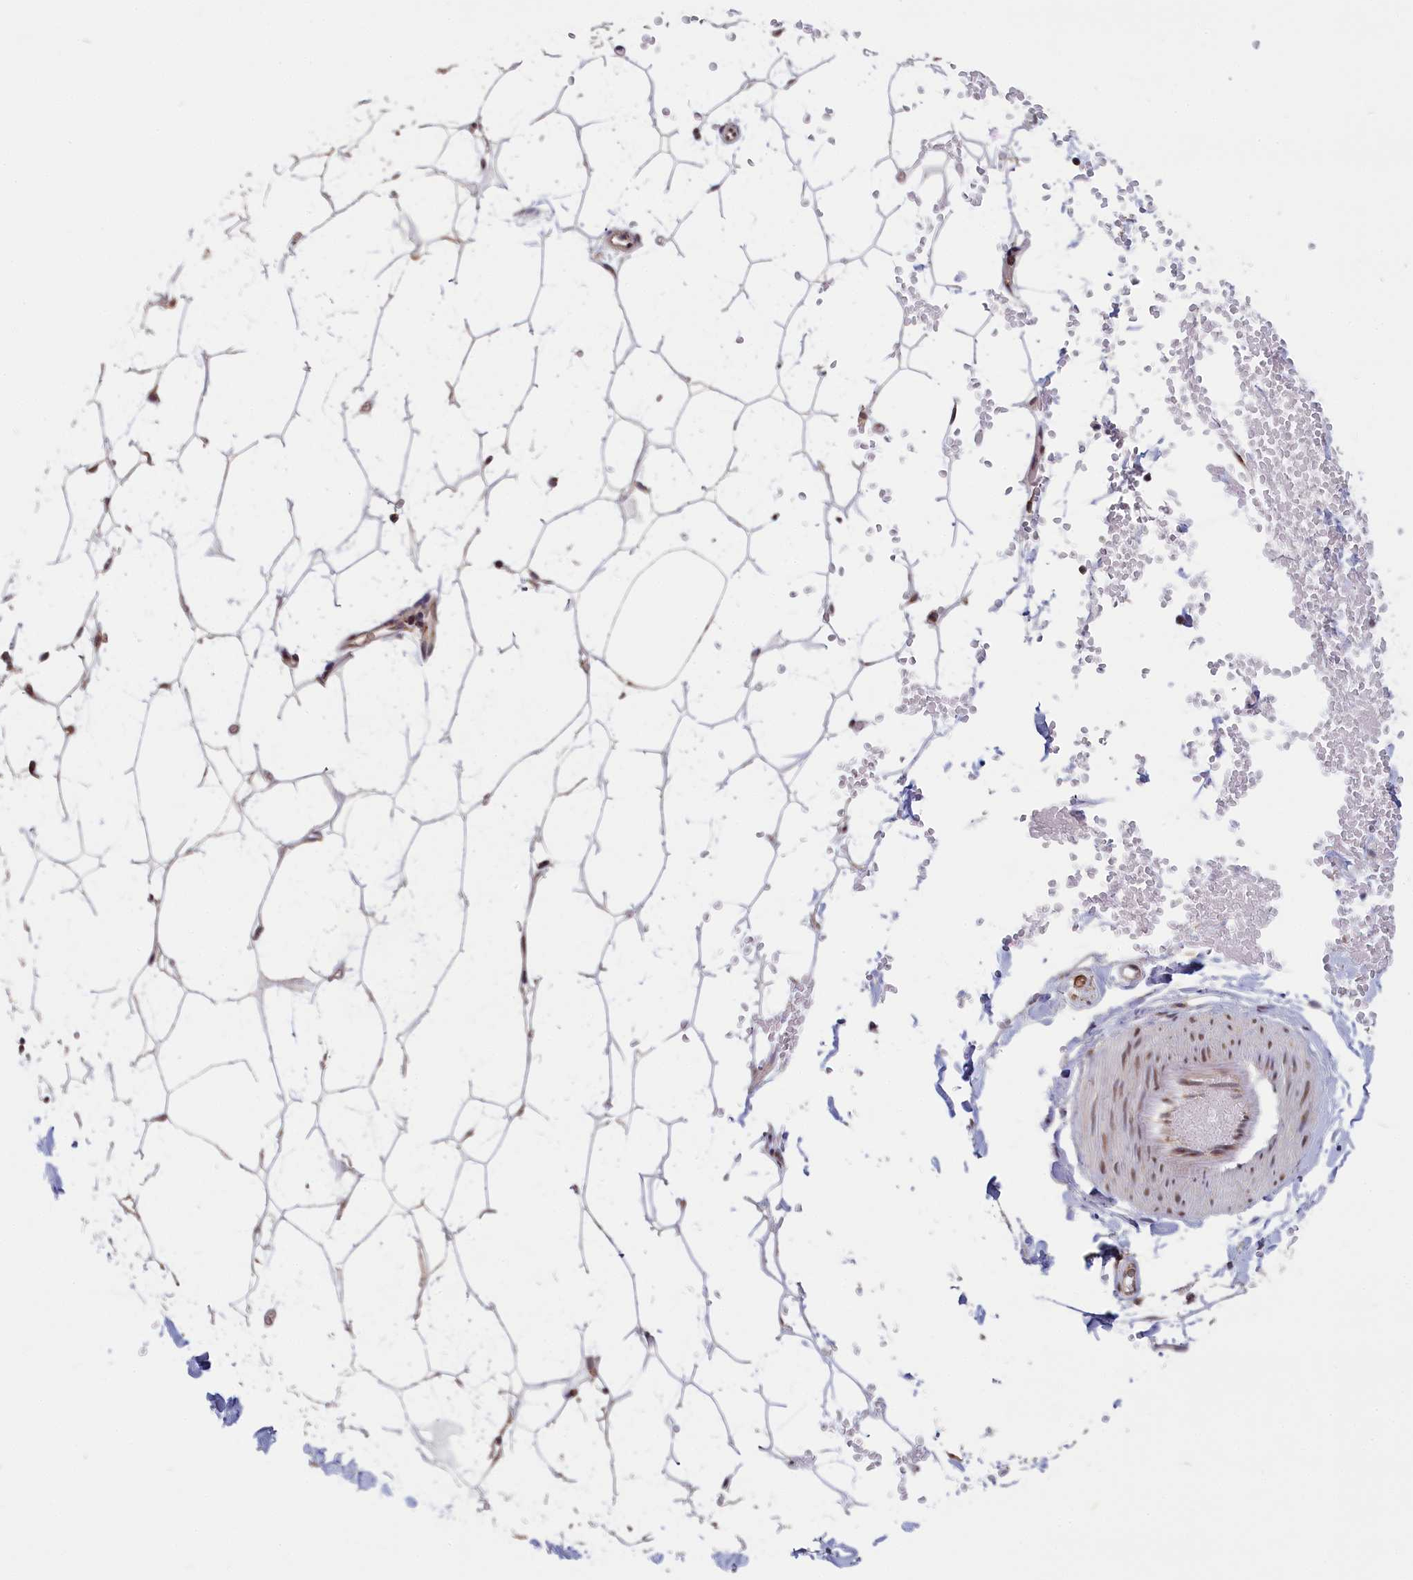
{"staining": {"intensity": "negative", "quantity": "none", "location": "none"}, "tissue": "adipose tissue", "cell_type": "Adipocytes", "image_type": "normal", "snomed": [{"axis": "morphology", "description": "Normal tissue, NOS"}, {"axis": "topography", "description": "Breast"}], "caption": "Immunohistochemical staining of unremarkable adipose tissue demonstrates no significant expression in adipocytes. The staining was performed using DAB to visualize the protein expression in brown, while the nuclei were stained in blue with hematoxylin (Magnification: 20x).", "gene": "PIGQ", "patient": {"sex": "female", "age": 23}}